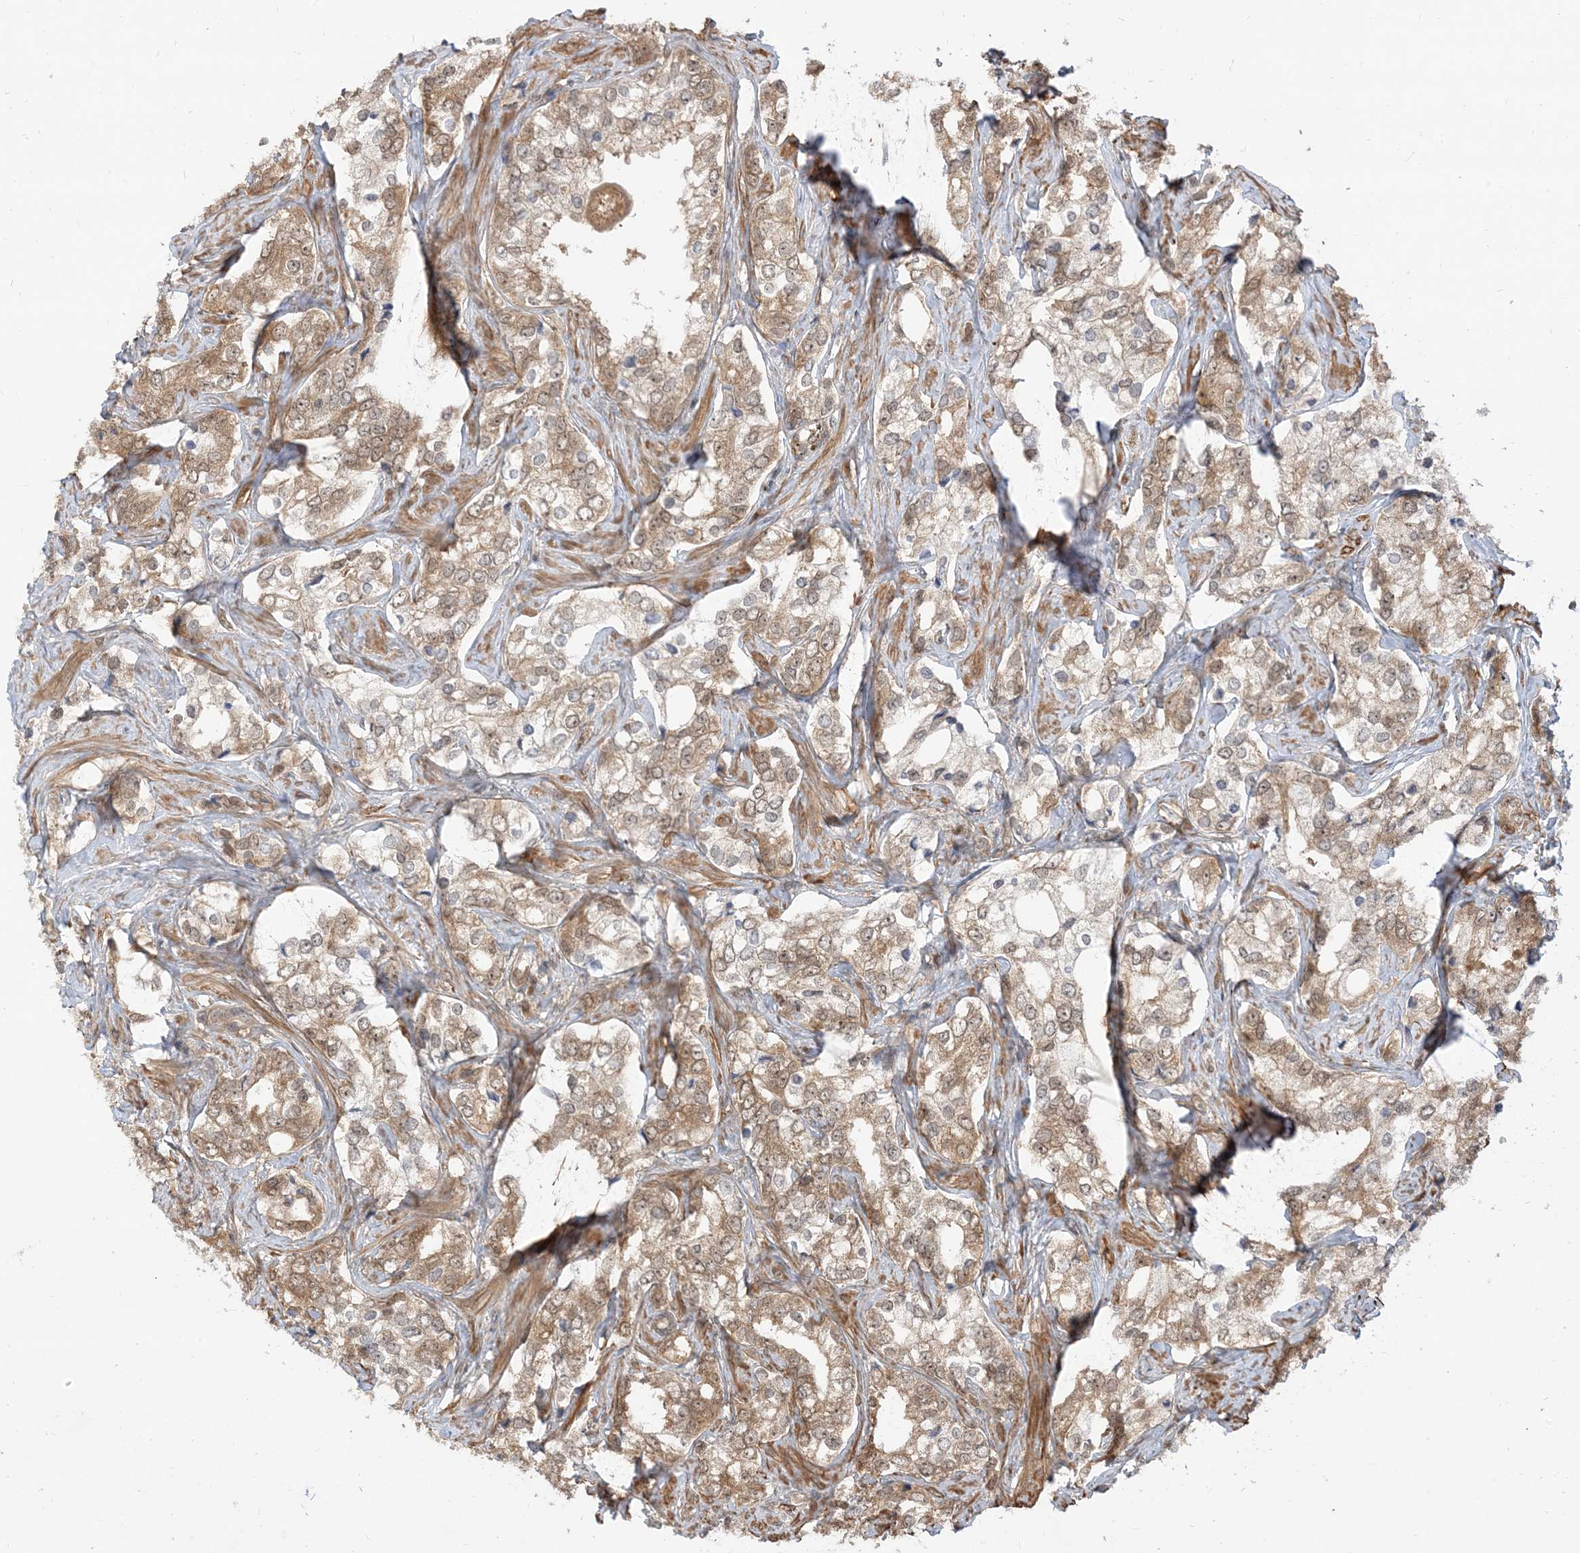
{"staining": {"intensity": "moderate", "quantity": "25%-75%", "location": "cytoplasmic/membranous"}, "tissue": "prostate cancer", "cell_type": "Tumor cells", "image_type": "cancer", "snomed": [{"axis": "morphology", "description": "Adenocarcinoma, High grade"}, {"axis": "topography", "description": "Prostate"}], "caption": "Prostate high-grade adenocarcinoma stained with a protein marker shows moderate staining in tumor cells.", "gene": "TBCC", "patient": {"sex": "male", "age": 66}}